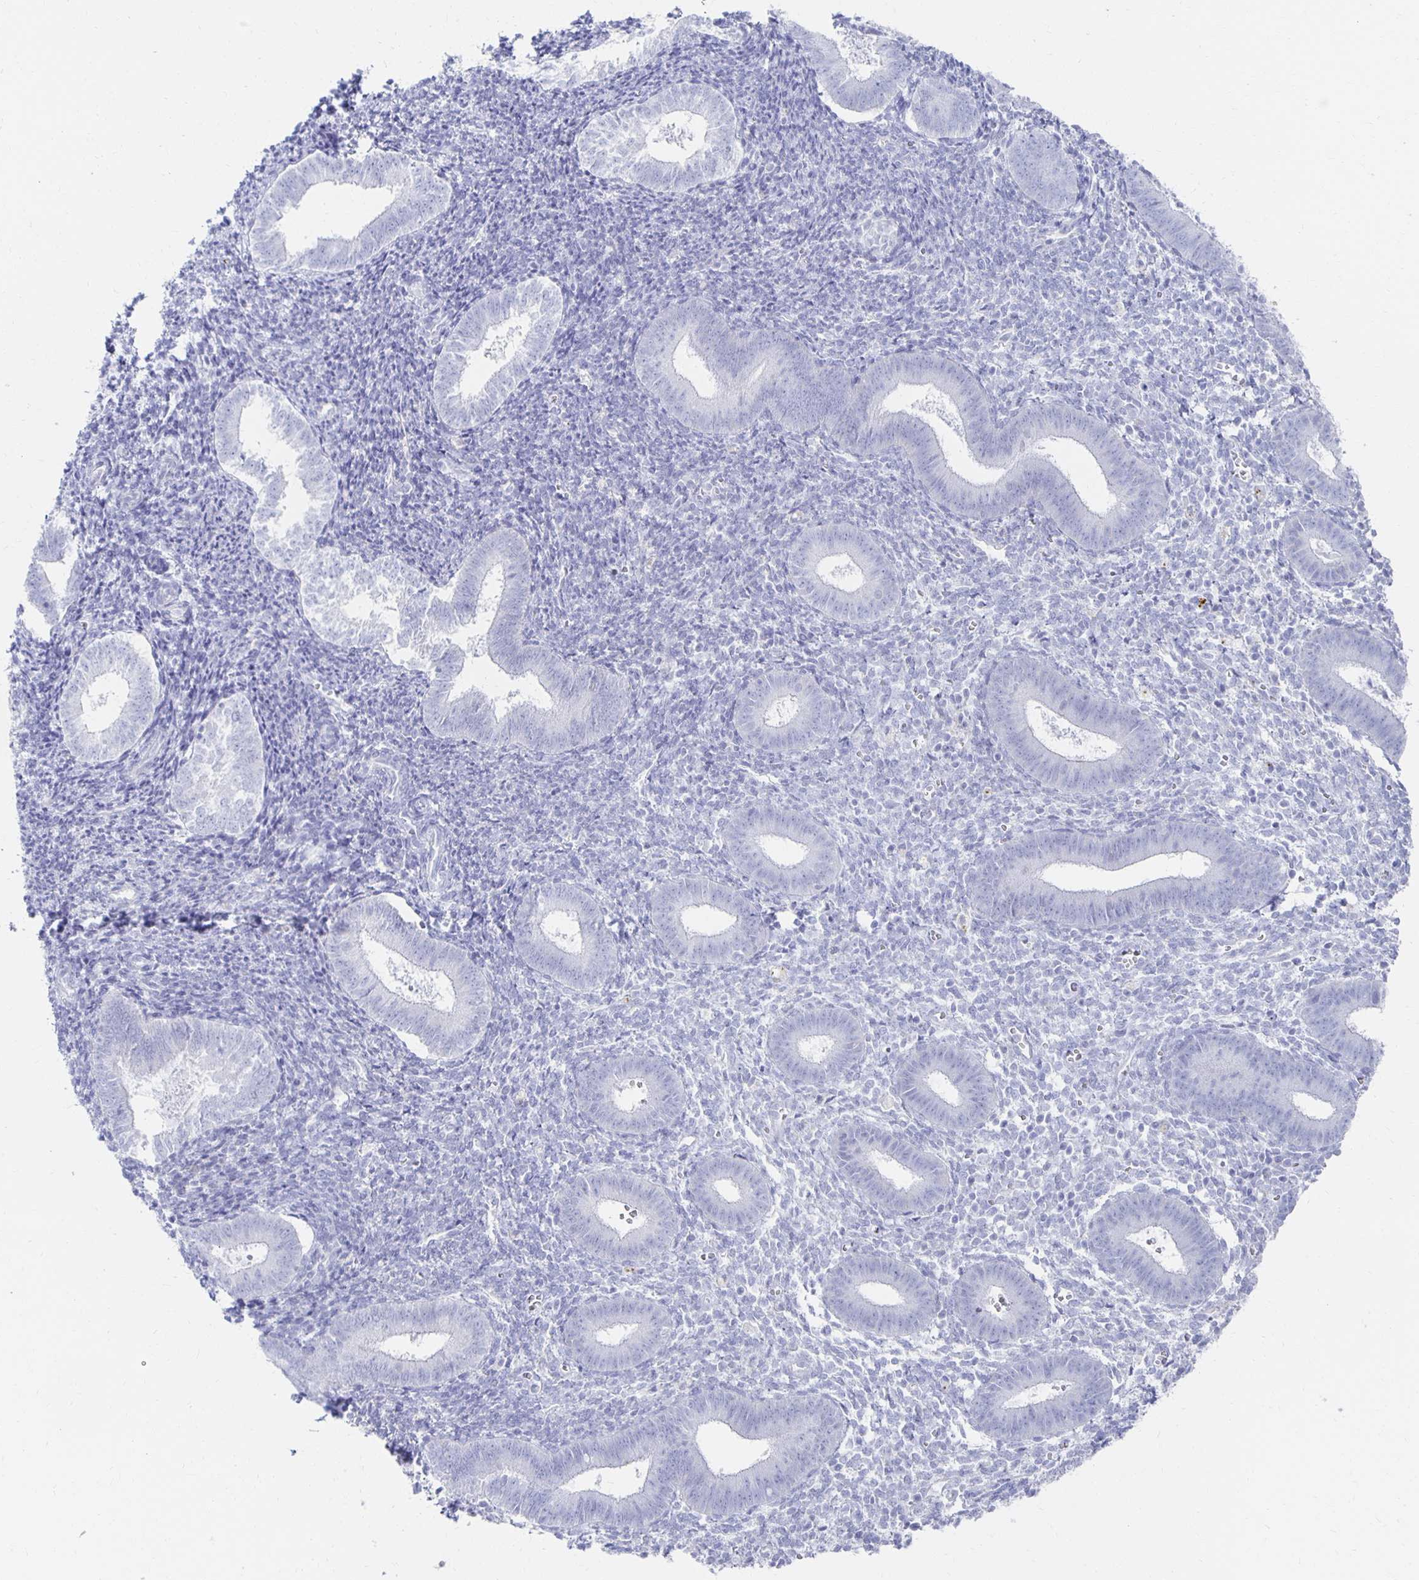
{"staining": {"intensity": "negative", "quantity": "none", "location": "none"}, "tissue": "endometrium", "cell_type": "Cells in endometrial stroma", "image_type": "normal", "snomed": [{"axis": "morphology", "description": "Normal tissue, NOS"}, {"axis": "topography", "description": "Endometrium"}], "caption": "IHC of benign human endometrium shows no staining in cells in endometrial stroma.", "gene": "PRDM7", "patient": {"sex": "female", "age": 25}}